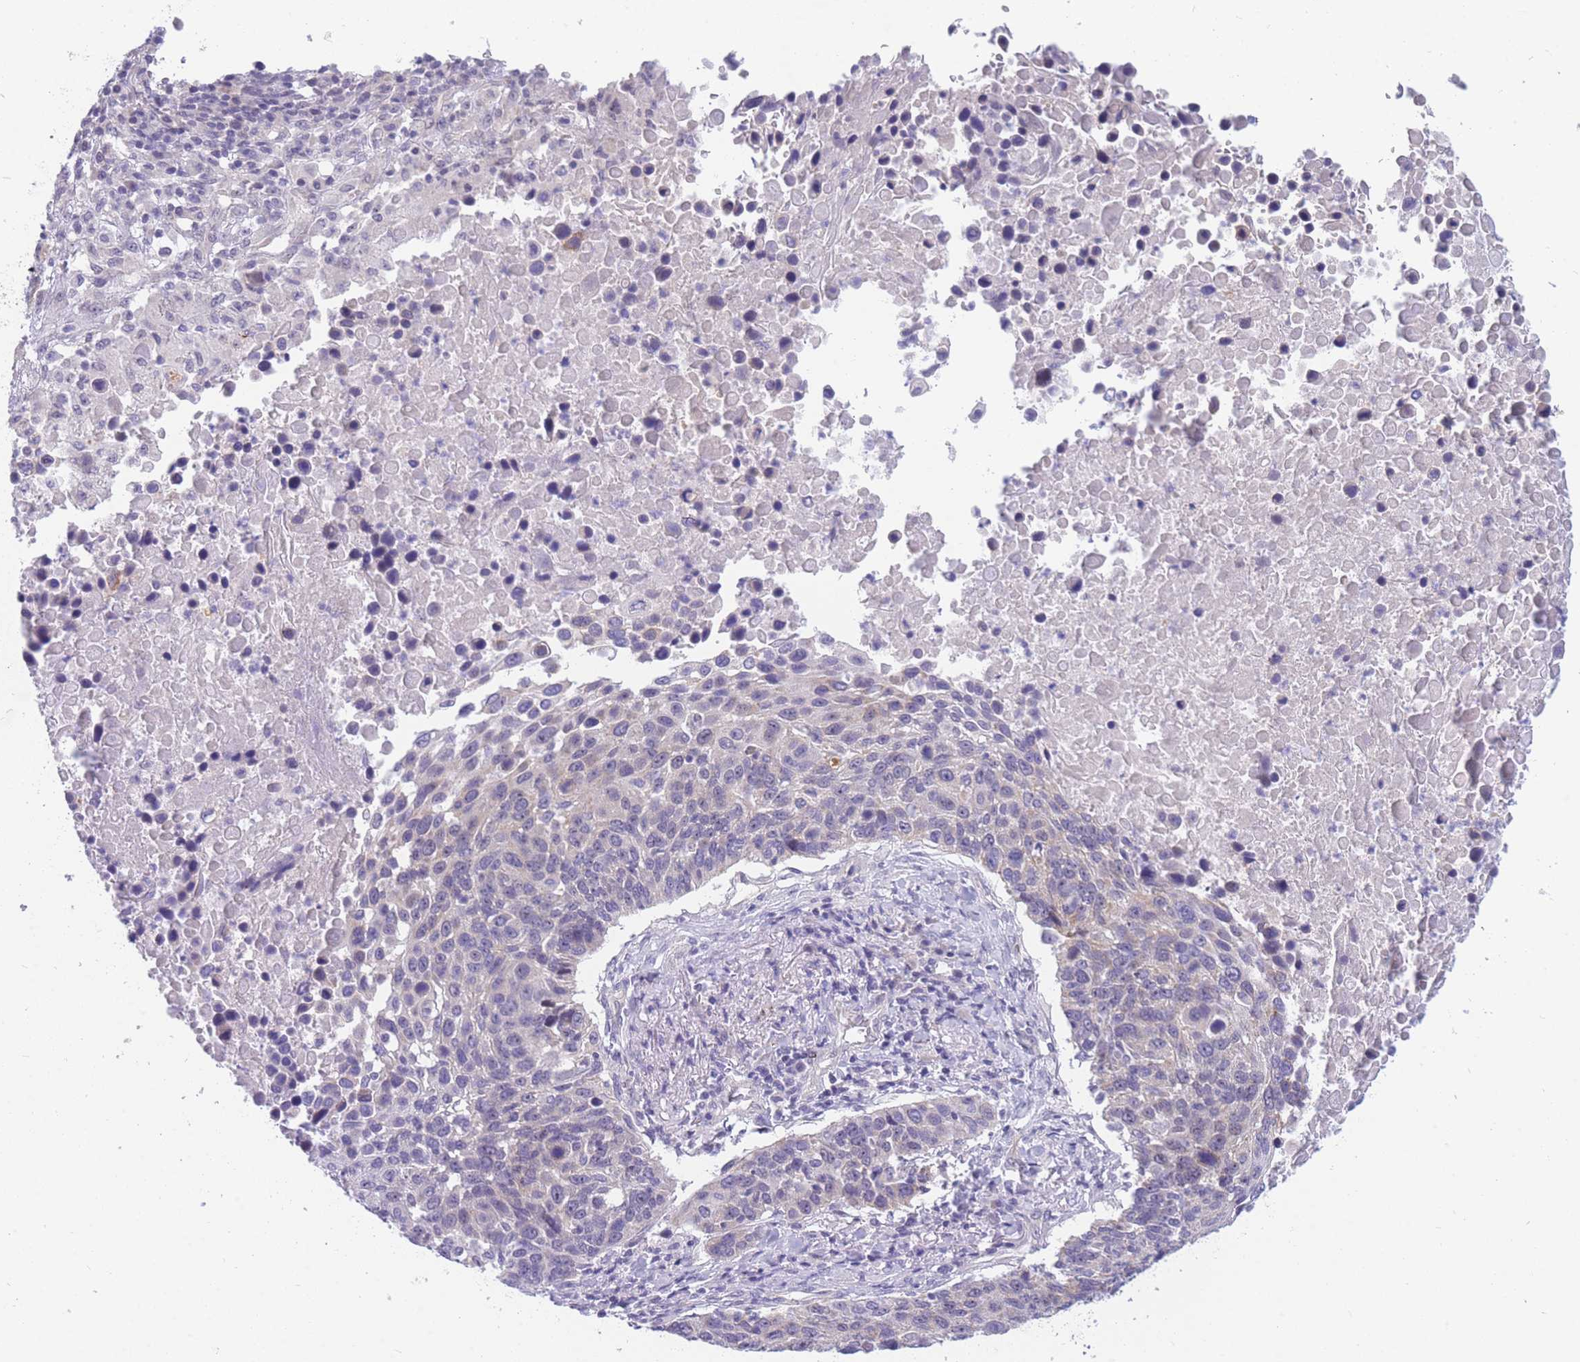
{"staining": {"intensity": "weak", "quantity": "<25%", "location": "cytoplasmic/membranous"}, "tissue": "lung cancer", "cell_type": "Tumor cells", "image_type": "cancer", "snomed": [{"axis": "morphology", "description": "Normal tissue, NOS"}, {"axis": "morphology", "description": "Squamous cell carcinoma, NOS"}, {"axis": "topography", "description": "Lymph node"}, {"axis": "topography", "description": "Lung"}], "caption": "Photomicrograph shows no protein expression in tumor cells of lung cancer (squamous cell carcinoma) tissue.", "gene": "DDX49", "patient": {"sex": "male", "age": 66}}